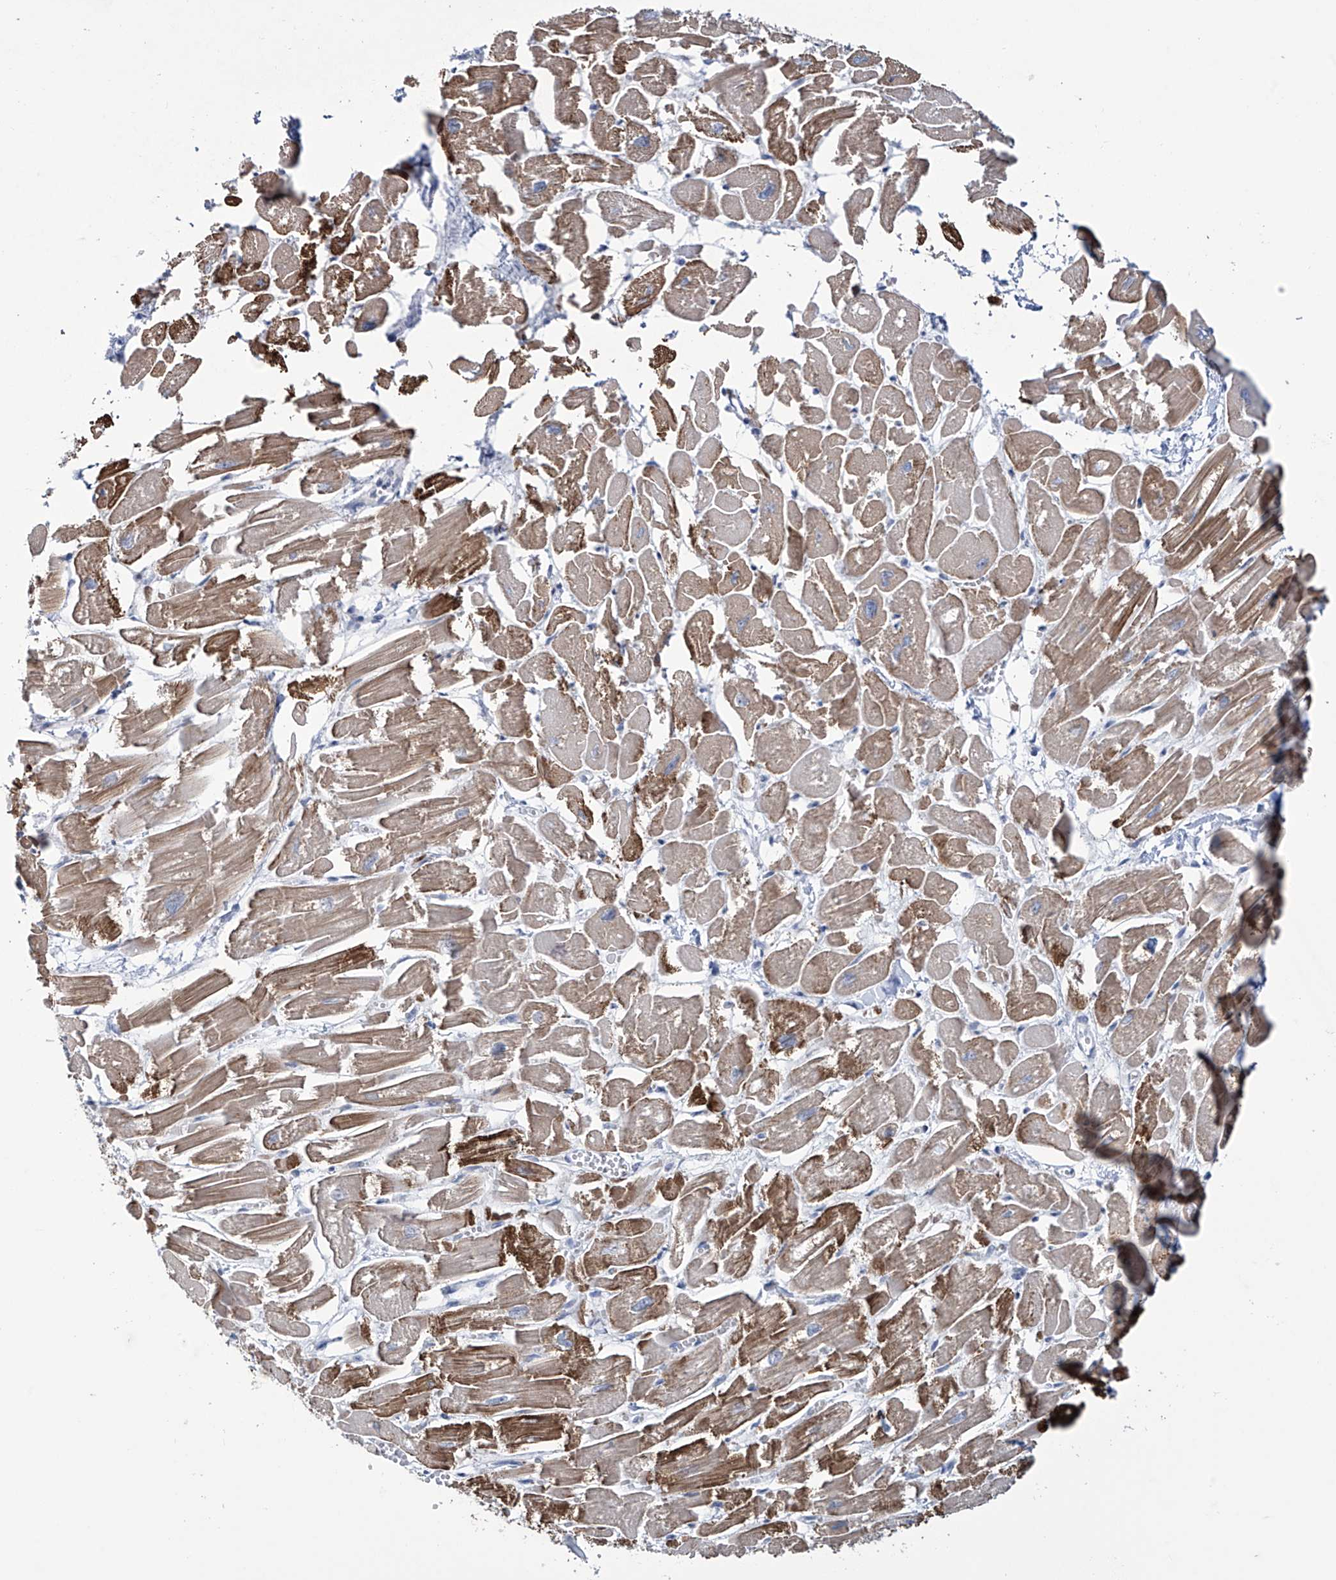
{"staining": {"intensity": "moderate", "quantity": ">75%", "location": "cytoplasmic/membranous"}, "tissue": "heart muscle", "cell_type": "Cardiomyocytes", "image_type": "normal", "snomed": [{"axis": "morphology", "description": "Normal tissue, NOS"}, {"axis": "topography", "description": "Heart"}], "caption": "DAB (3,3'-diaminobenzidine) immunohistochemical staining of benign heart muscle displays moderate cytoplasmic/membranous protein staining in approximately >75% of cardiomyocytes. (brown staining indicates protein expression, while blue staining denotes nuclei).", "gene": "TRIM60", "patient": {"sex": "male", "age": 54}}